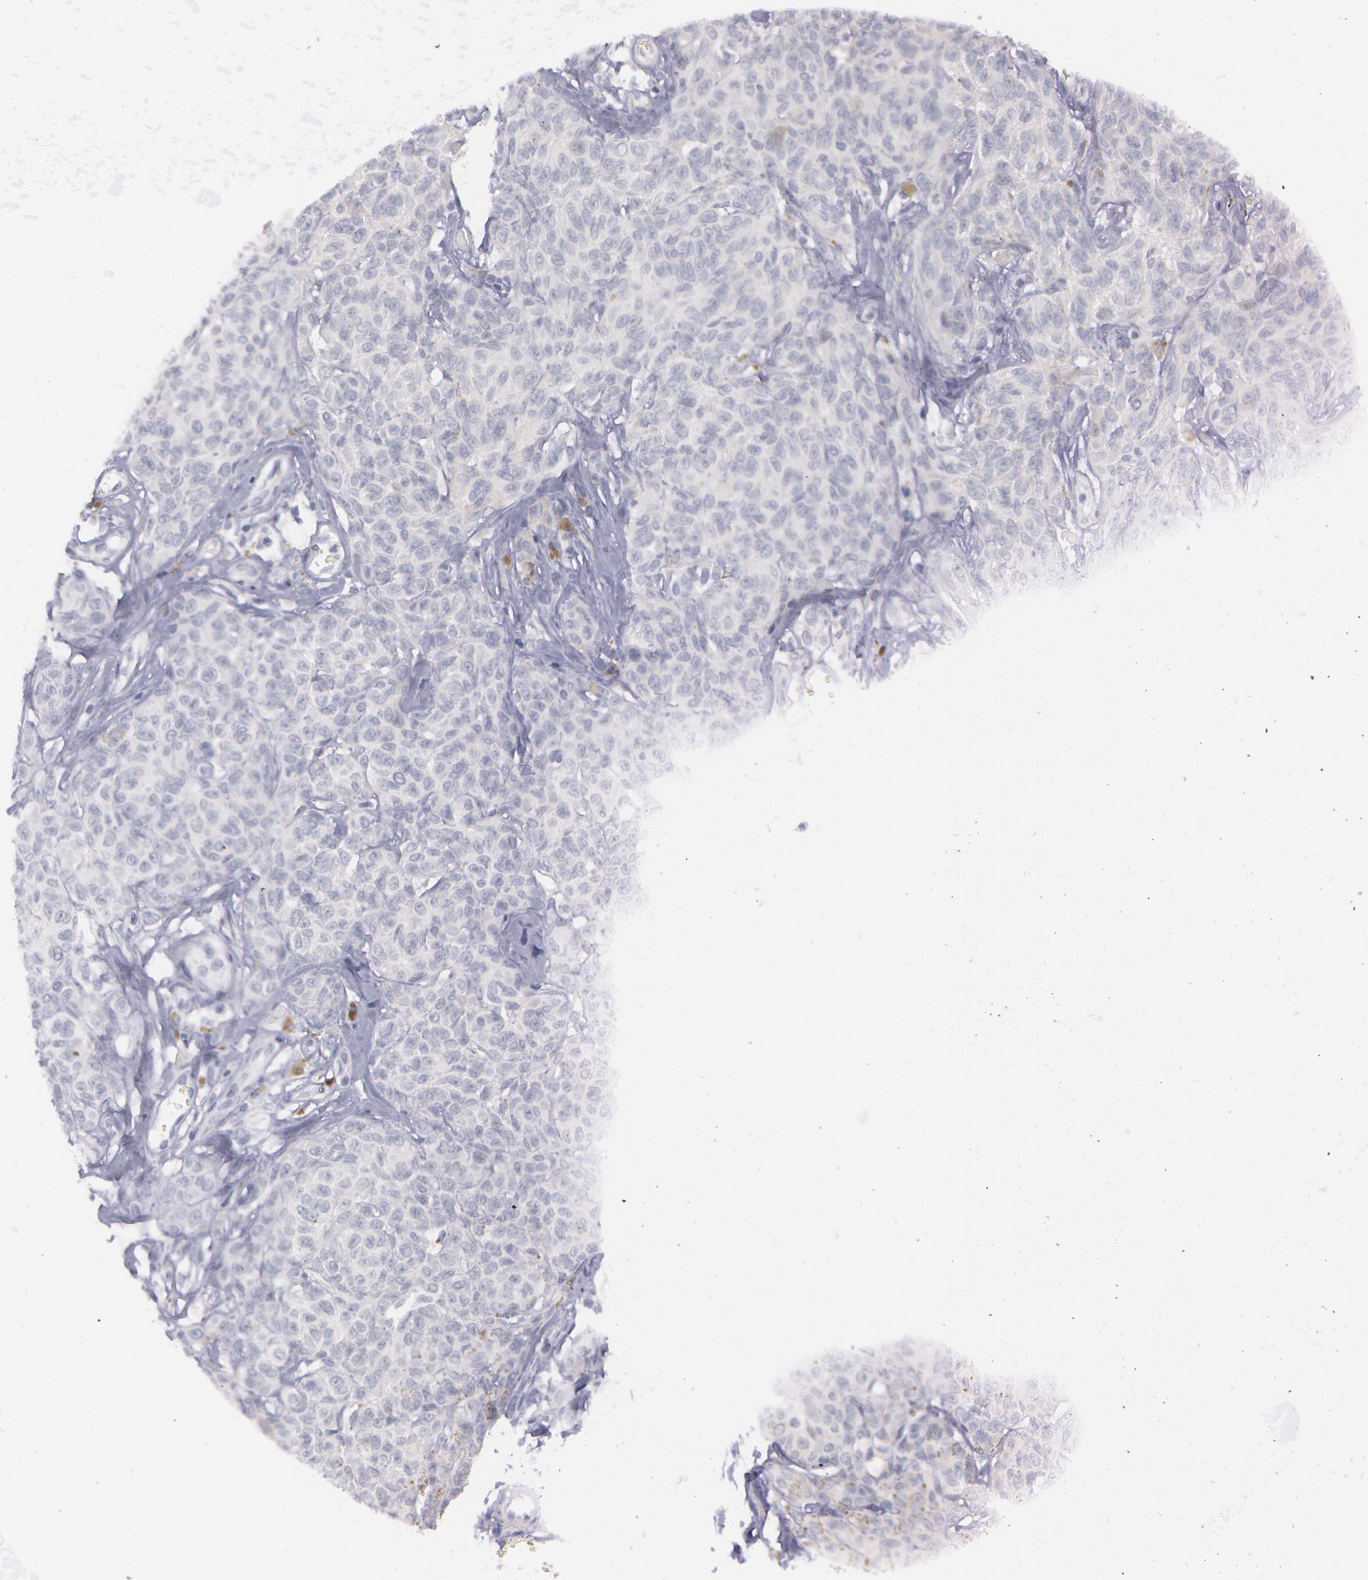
{"staining": {"intensity": "negative", "quantity": "none", "location": "none"}, "tissue": "melanoma", "cell_type": "Tumor cells", "image_type": "cancer", "snomed": [{"axis": "morphology", "description": "Malignant melanoma, NOS"}, {"axis": "topography", "description": "Skin"}], "caption": "Tumor cells are negative for protein expression in human malignant melanoma. Brightfield microscopy of immunohistochemistry (IHC) stained with DAB (3,3'-diaminobenzidine) (brown) and hematoxylin (blue), captured at high magnification.", "gene": "IL1RN", "patient": {"sex": "female", "age": 77}}